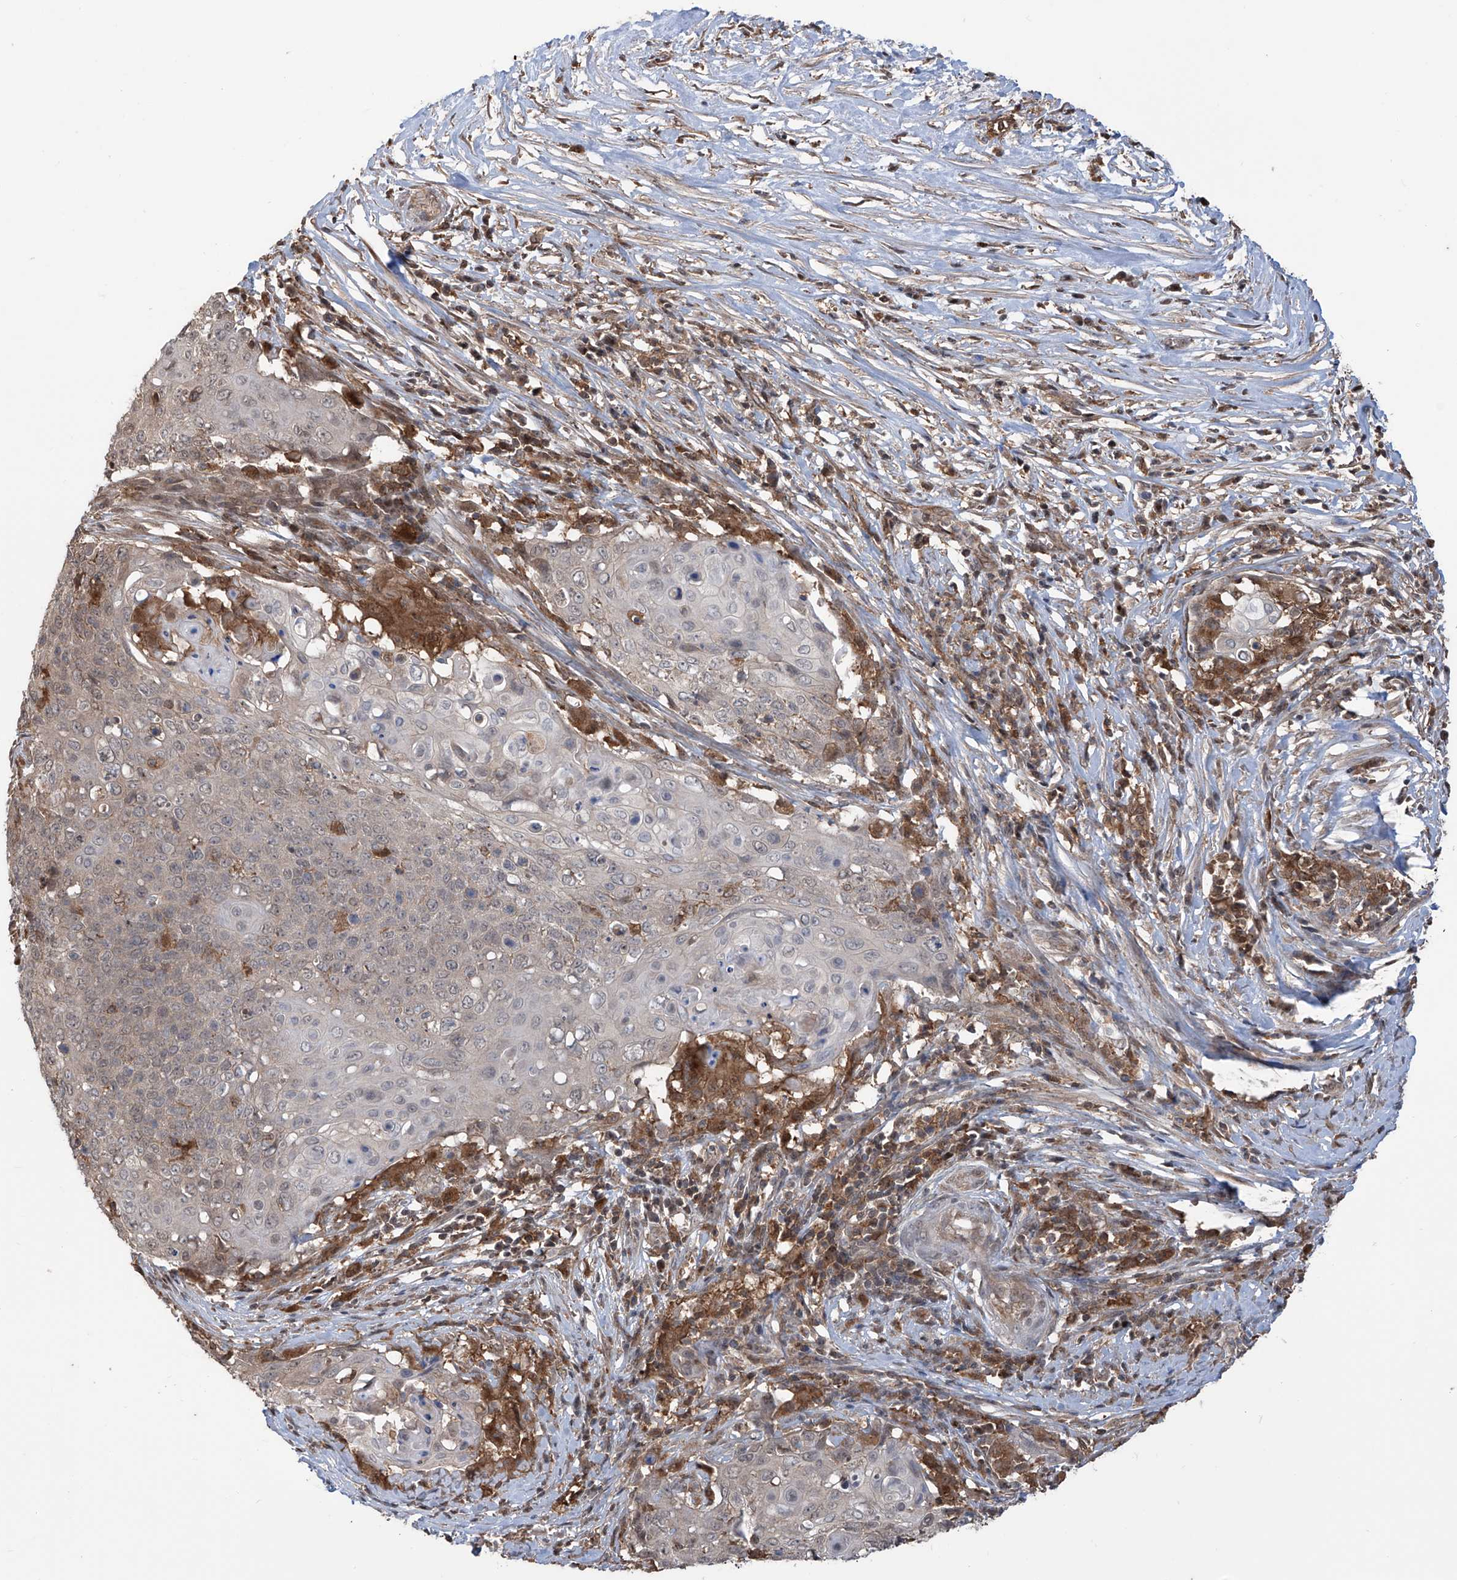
{"staining": {"intensity": "weak", "quantity": "<25%", "location": "cytoplasmic/membranous"}, "tissue": "cervical cancer", "cell_type": "Tumor cells", "image_type": "cancer", "snomed": [{"axis": "morphology", "description": "Squamous cell carcinoma, NOS"}, {"axis": "topography", "description": "Cervix"}], "caption": "Tumor cells are negative for protein expression in human cervical cancer.", "gene": "HOXC8", "patient": {"sex": "female", "age": 39}}